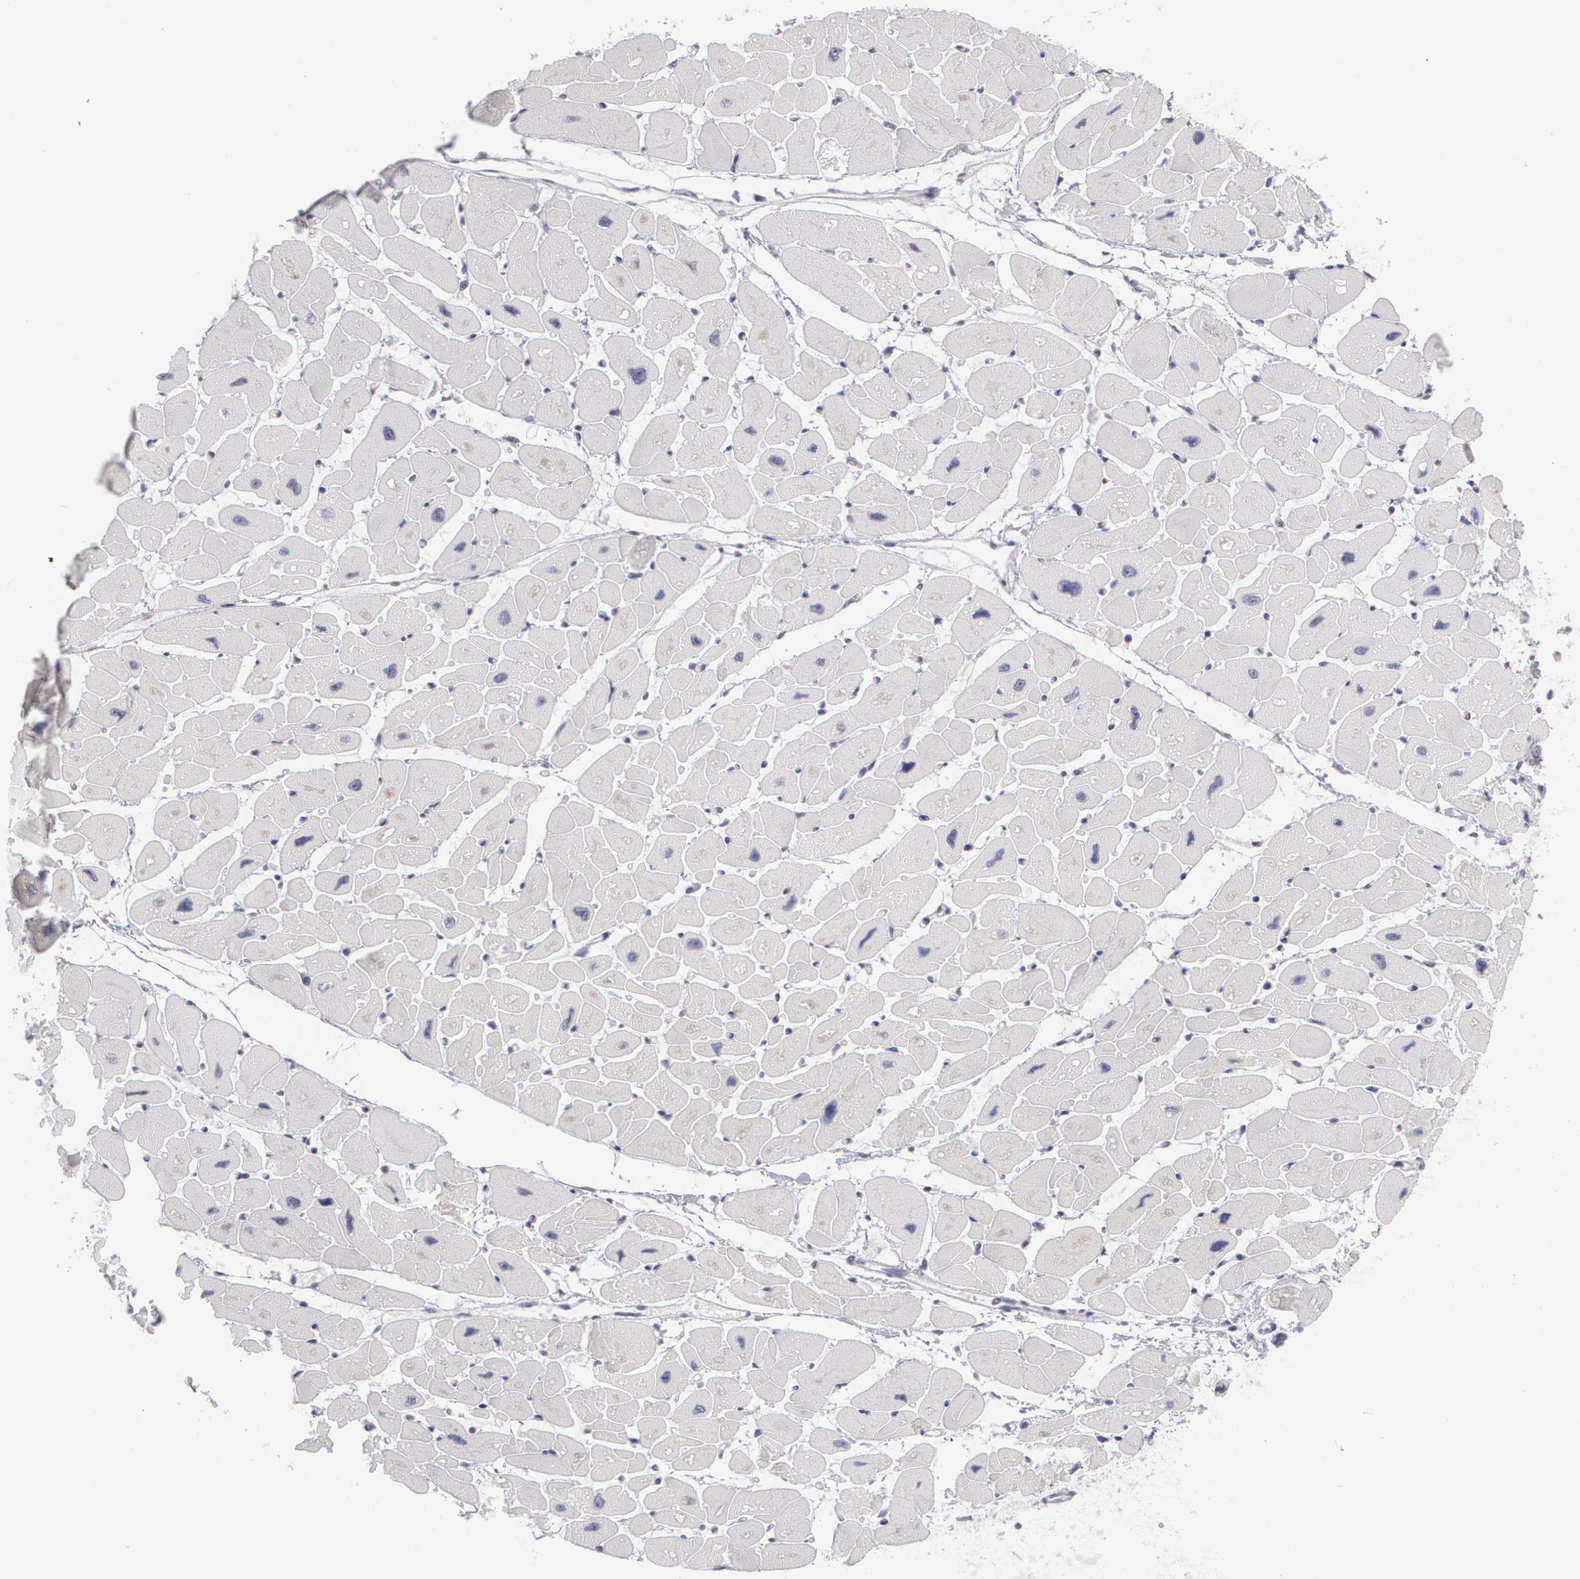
{"staining": {"intensity": "negative", "quantity": "none", "location": "none"}, "tissue": "heart muscle", "cell_type": "Cardiomyocytes", "image_type": "normal", "snomed": [{"axis": "morphology", "description": "Normal tissue, NOS"}, {"axis": "topography", "description": "Heart"}], "caption": "Cardiomyocytes show no significant protein staining in normal heart muscle. (Immunohistochemistry, brightfield microscopy, high magnification).", "gene": "BCL10", "patient": {"sex": "female", "age": 54}}